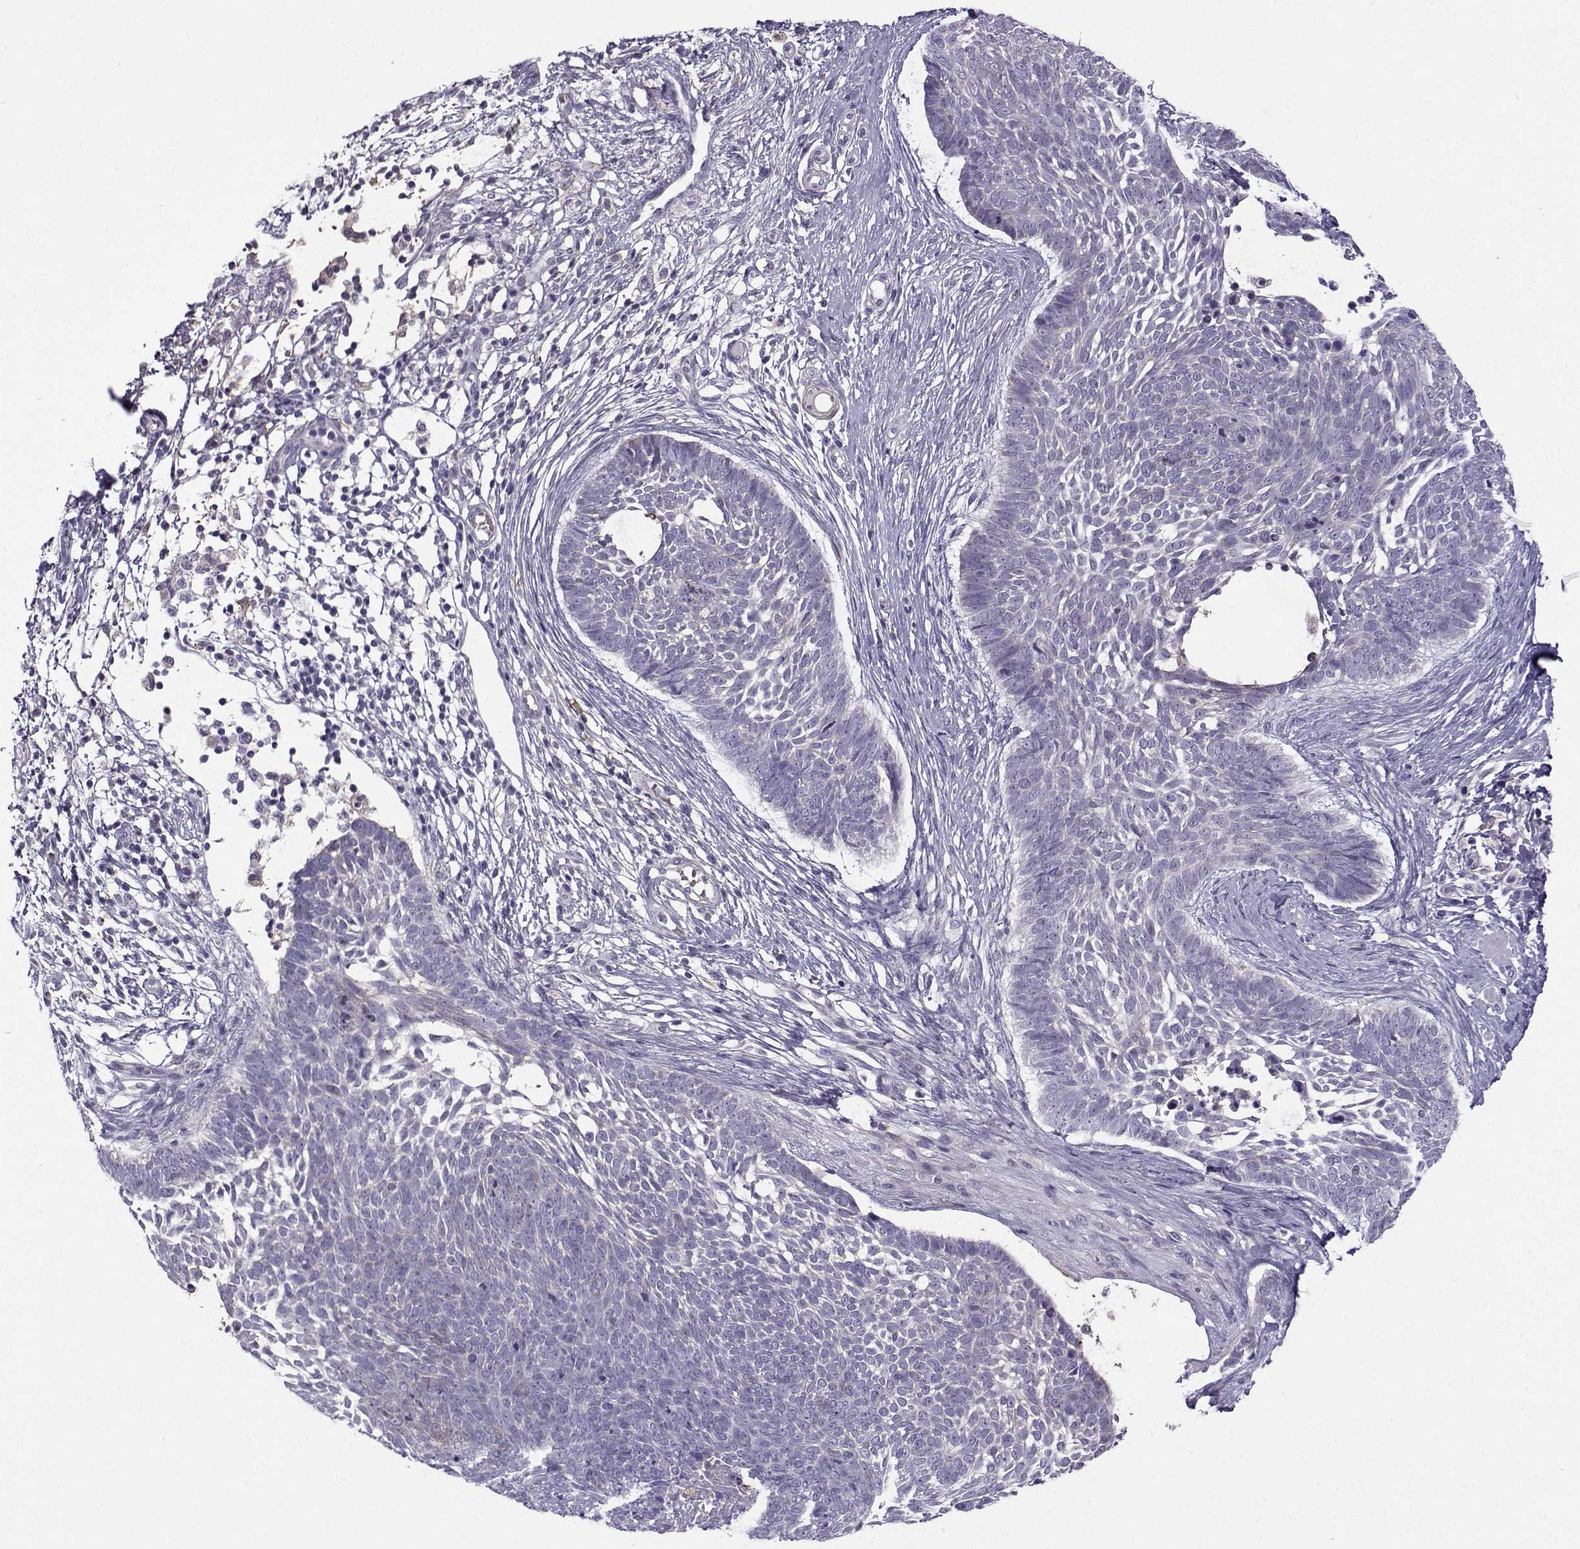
{"staining": {"intensity": "negative", "quantity": "none", "location": "none"}, "tissue": "skin cancer", "cell_type": "Tumor cells", "image_type": "cancer", "snomed": [{"axis": "morphology", "description": "Basal cell carcinoma"}, {"axis": "topography", "description": "Skin"}], "caption": "Tumor cells are negative for protein expression in human skin cancer. (DAB (3,3'-diaminobenzidine) IHC, high magnification).", "gene": "UCP3", "patient": {"sex": "male", "age": 85}}